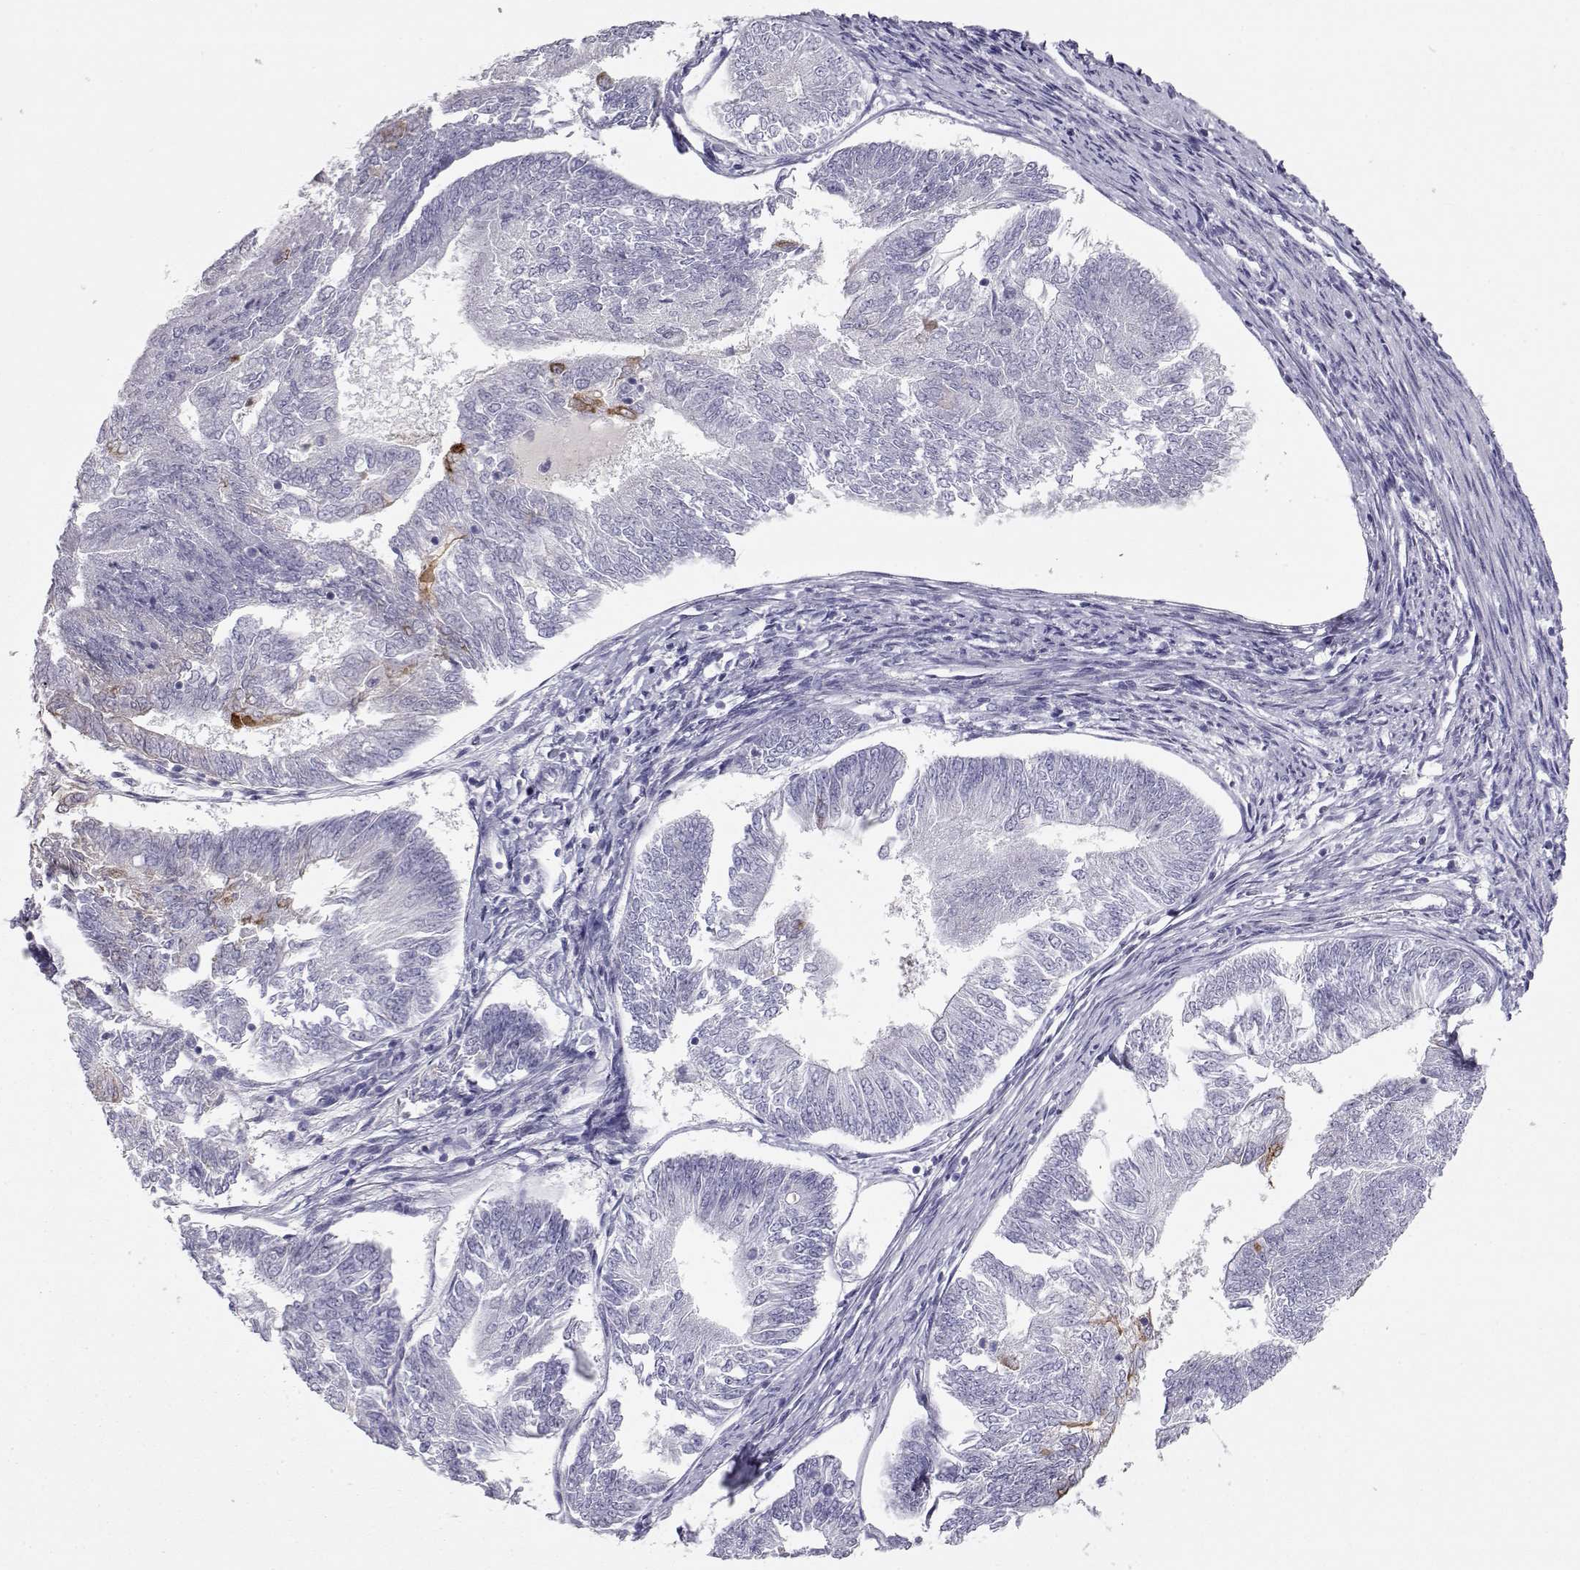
{"staining": {"intensity": "negative", "quantity": "none", "location": "none"}, "tissue": "endometrial cancer", "cell_type": "Tumor cells", "image_type": "cancer", "snomed": [{"axis": "morphology", "description": "Adenocarcinoma, NOS"}, {"axis": "topography", "description": "Endometrium"}], "caption": "DAB (3,3'-diaminobenzidine) immunohistochemical staining of endometrial cancer (adenocarcinoma) demonstrates no significant staining in tumor cells. Nuclei are stained in blue.", "gene": "LAMB3", "patient": {"sex": "female", "age": 58}}